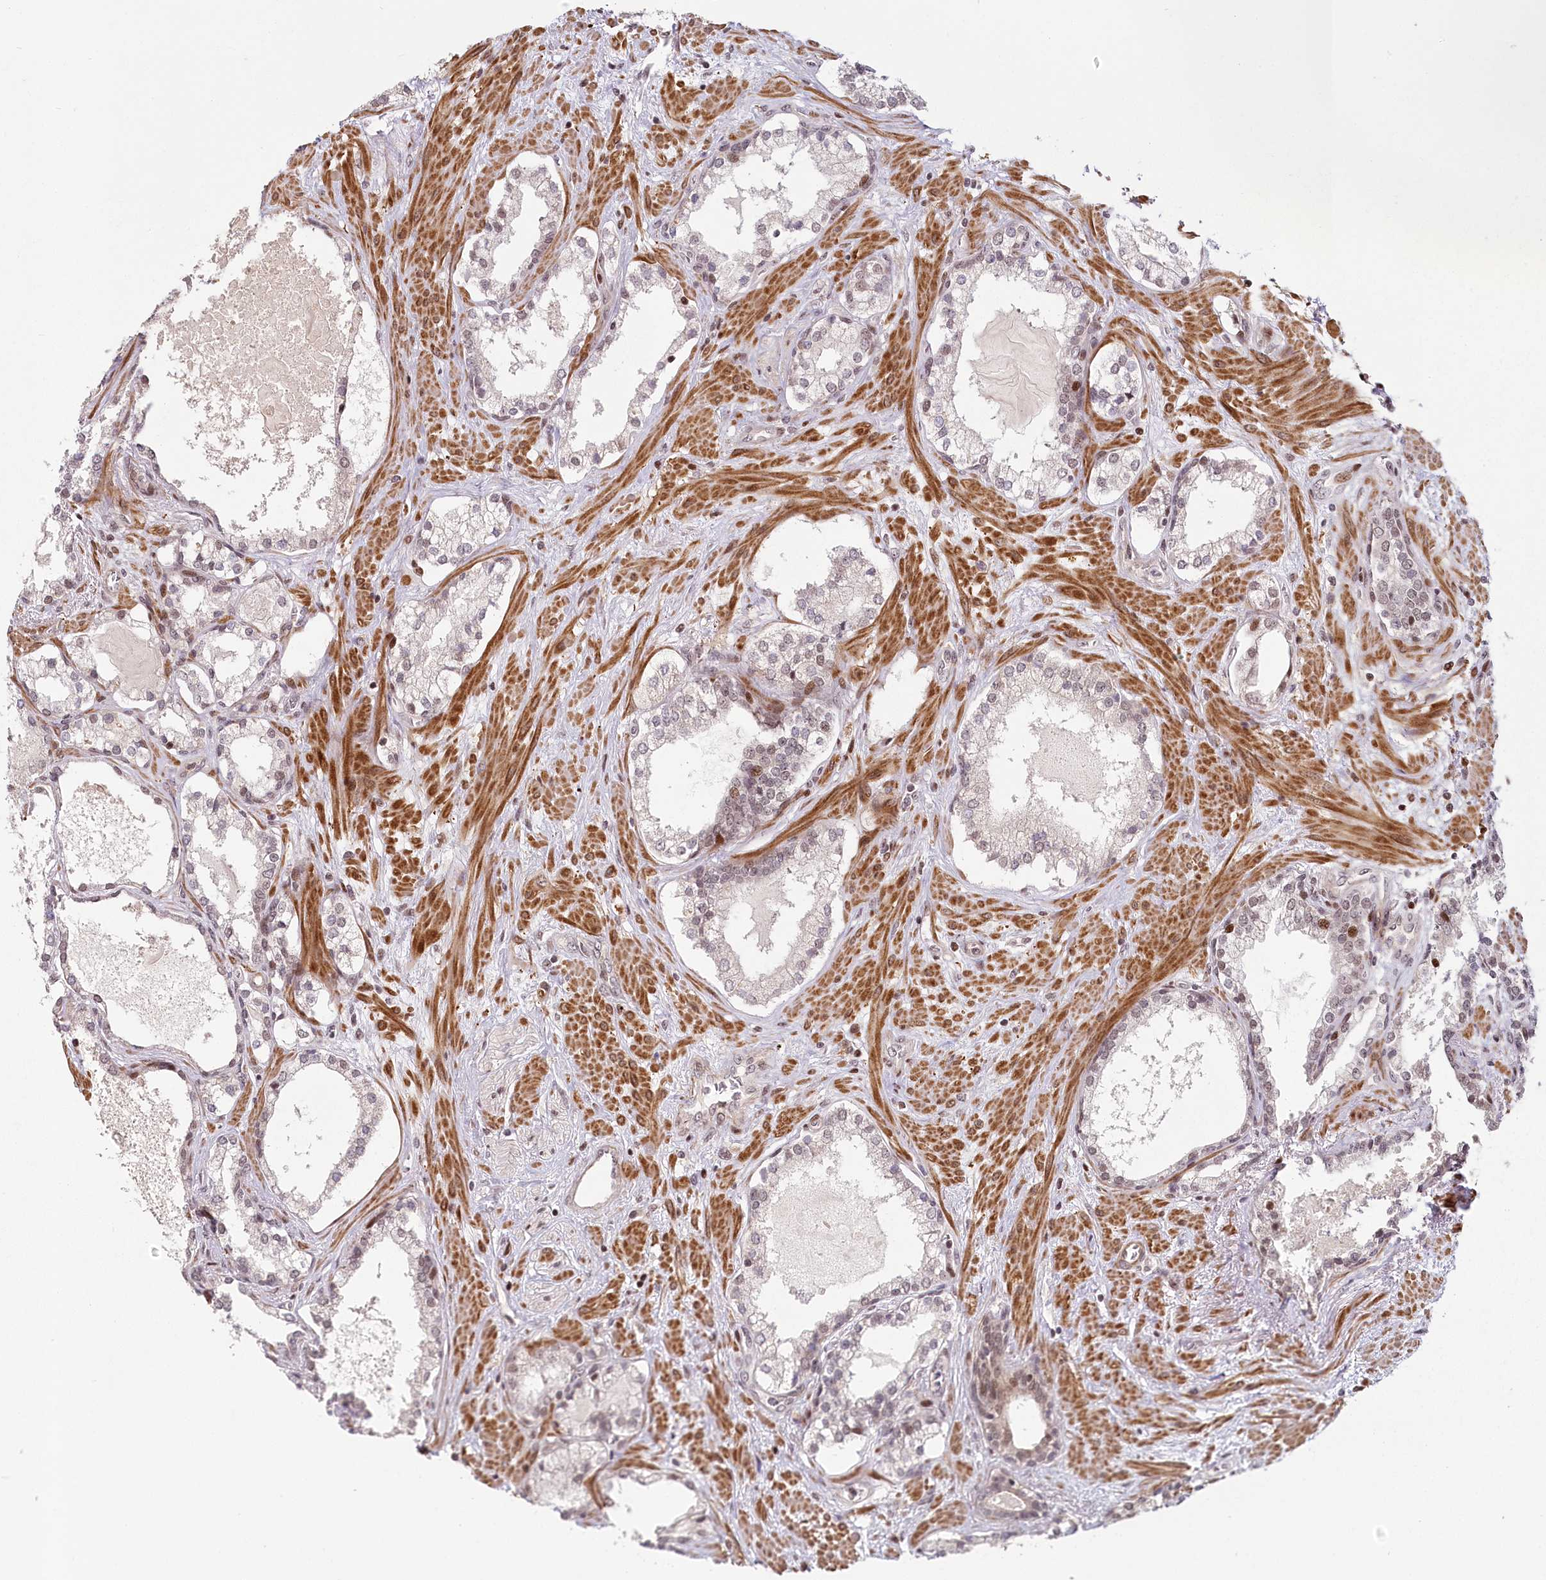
{"staining": {"intensity": "weak", "quantity": "<25%", "location": "nuclear"}, "tissue": "prostate cancer", "cell_type": "Tumor cells", "image_type": "cancer", "snomed": [{"axis": "morphology", "description": "Adenocarcinoma, High grade"}, {"axis": "topography", "description": "Prostate"}], "caption": "This image is of high-grade adenocarcinoma (prostate) stained with immunohistochemistry to label a protein in brown with the nuclei are counter-stained blue. There is no positivity in tumor cells.", "gene": "FAM204A", "patient": {"sex": "male", "age": 58}}